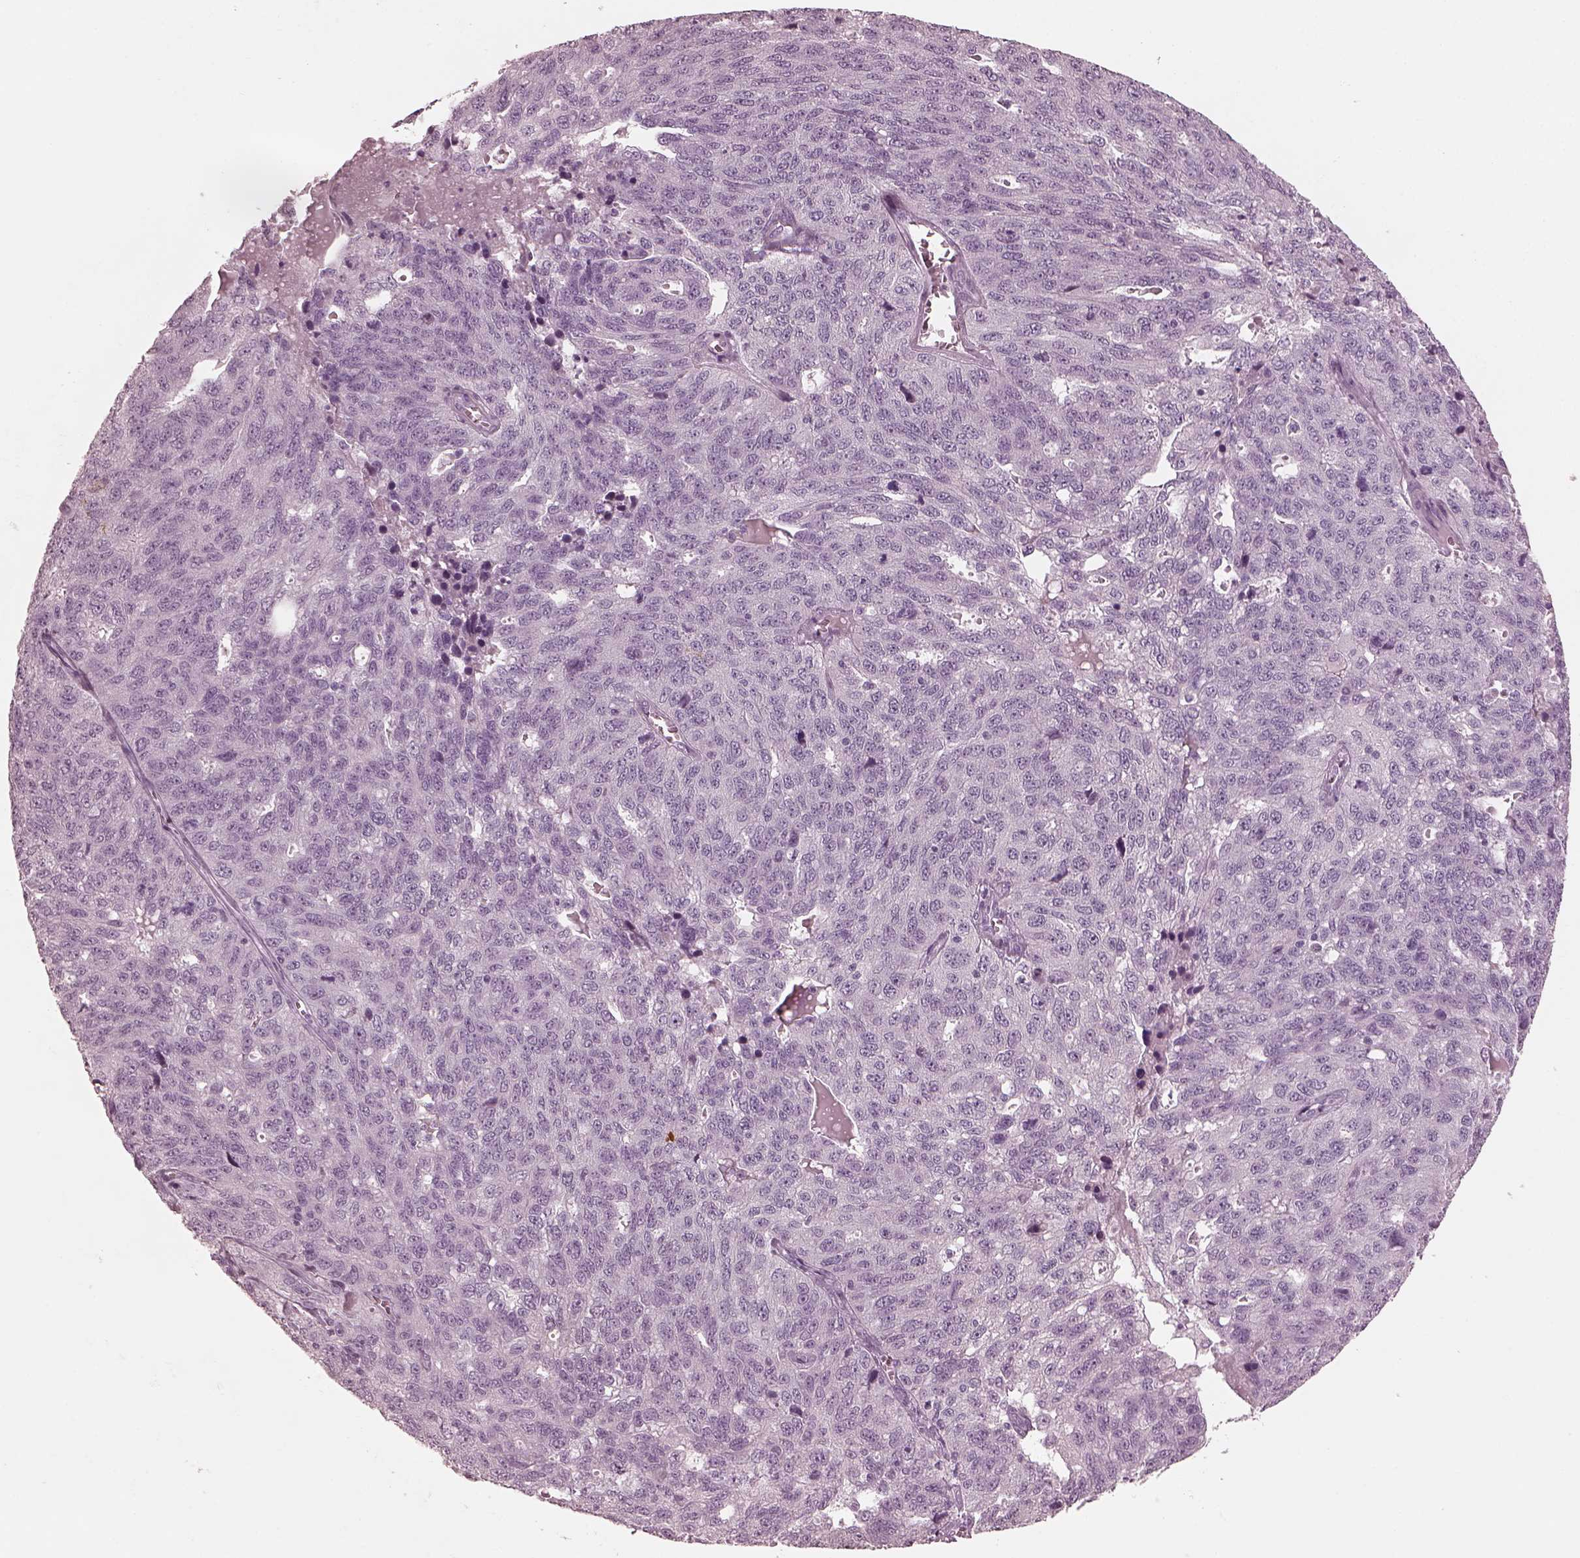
{"staining": {"intensity": "negative", "quantity": "none", "location": "none"}, "tissue": "ovarian cancer", "cell_type": "Tumor cells", "image_type": "cancer", "snomed": [{"axis": "morphology", "description": "Cystadenocarcinoma, serous, NOS"}, {"axis": "topography", "description": "Ovary"}], "caption": "Immunohistochemistry histopathology image of neoplastic tissue: ovarian cancer stained with DAB shows no significant protein expression in tumor cells. Nuclei are stained in blue.", "gene": "C2orf81", "patient": {"sex": "female", "age": 71}}